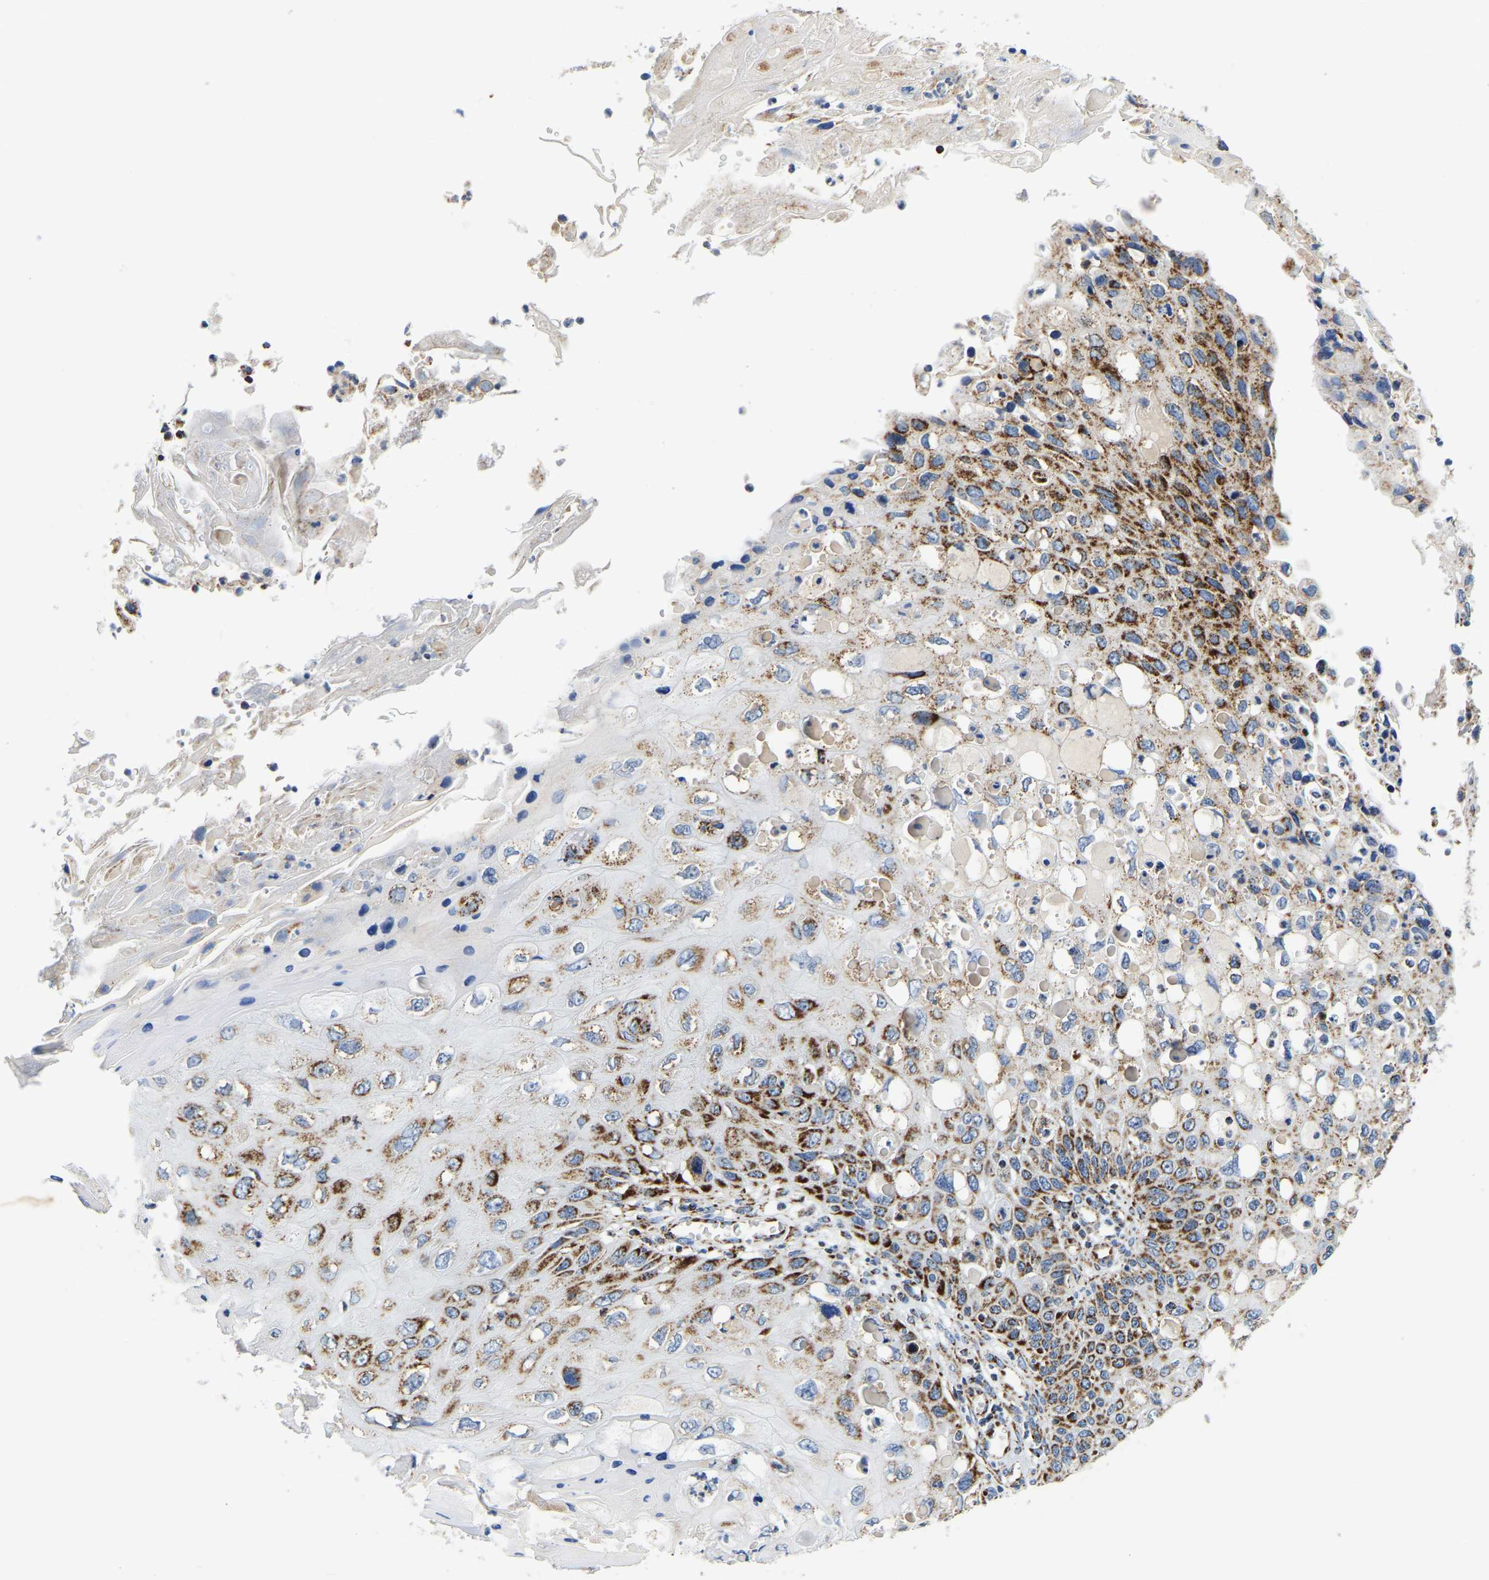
{"staining": {"intensity": "moderate", "quantity": ">75%", "location": "cytoplasmic/membranous"}, "tissue": "cervical cancer", "cell_type": "Tumor cells", "image_type": "cancer", "snomed": [{"axis": "morphology", "description": "Squamous cell carcinoma, NOS"}, {"axis": "topography", "description": "Cervix"}], "caption": "This is an image of IHC staining of cervical squamous cell carcinoma, which shows moderate expression in the cytoplasmic/membranous of tumor cells.", "gene": "SFXN1", "patient": {"sex": "female", "age": 70}}